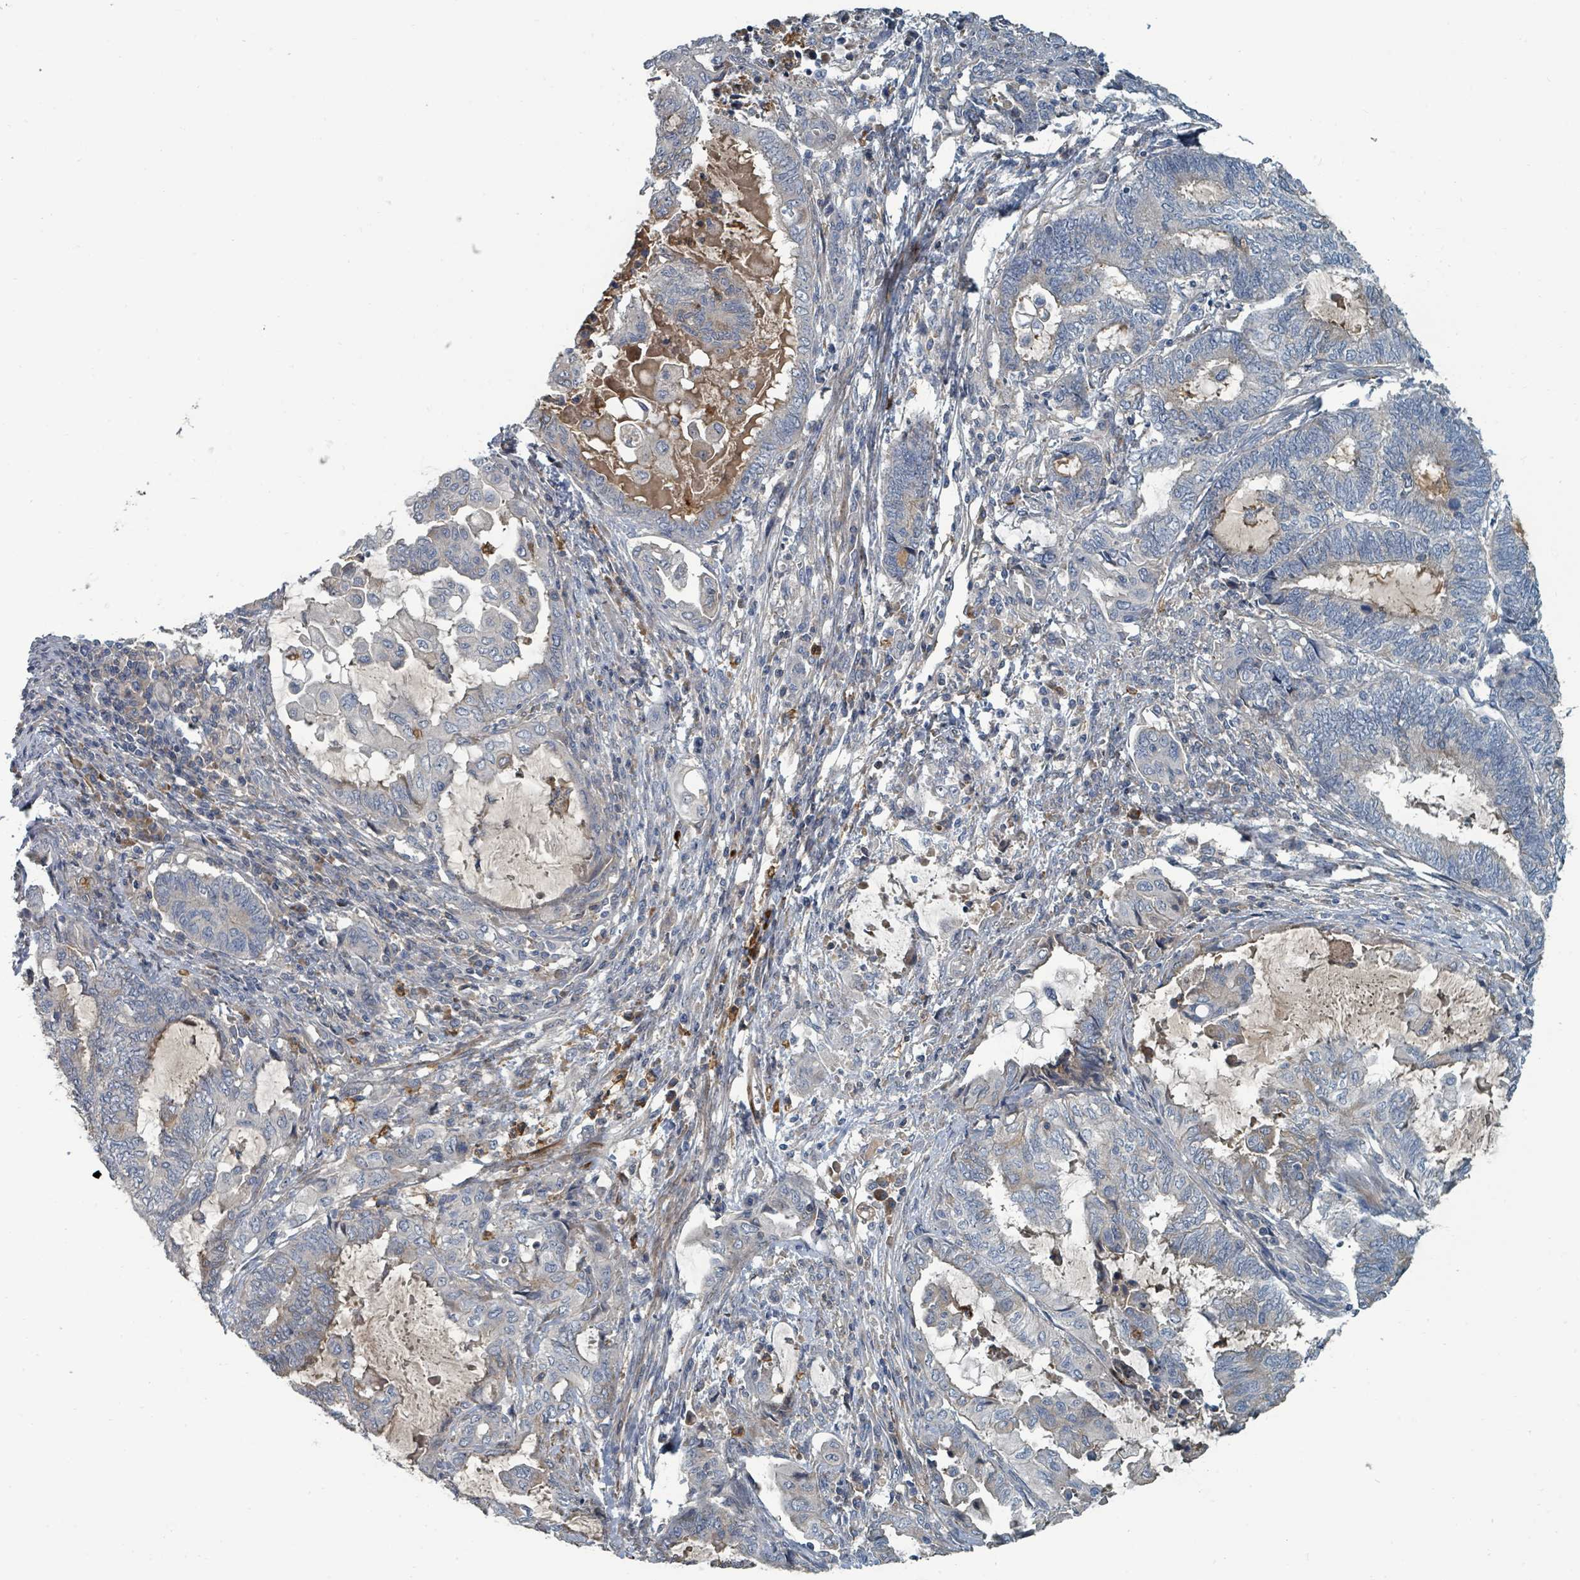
{"staining": {"intensity": "negative", "quantity": "none", "location": "none"}, "tissue": "endometrial cancer", "cell_type": "Tumor cells", "image_type": "cancer", "snomed": [{"axis": "morphology", "description": "Adenocarcinoma, NOS"}, {"axis": "topography", "description": "Uterus"}, {"axis": "topography", "description": "Endometrium"}], "caption": "Immunohistochemical staining of endometrial cancer (adenocarcinoma) displays no significant positivity in tumor cells.", "gene": "SLC44A5", "patient": {"sex": "female", "age": 70}}